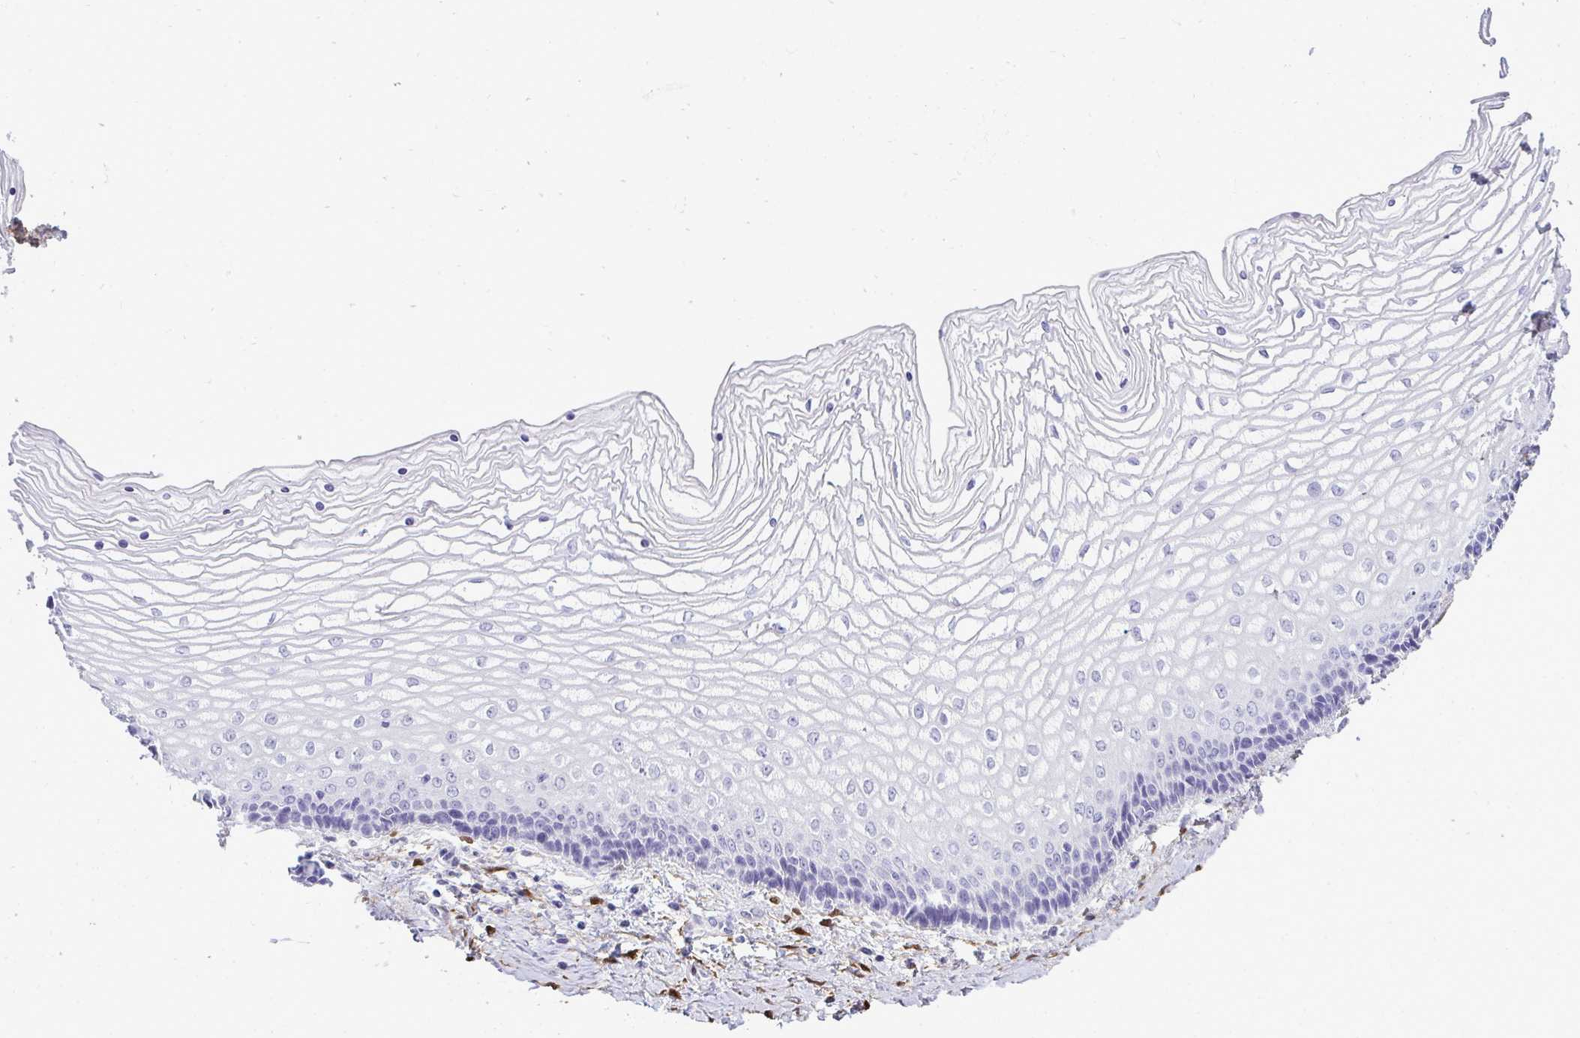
{"staining": {"intensity": "negative", "quantity": "none", "location": "none"}, "tissue": "vagina", "cell_type": "Squamous epithelial cells", "image_type": "normal", "snomed": [{"axis": "morphology", "description": "Normal tissue, NOS"}, {"axis": "topography", "description": "Vagina"}], "caption": "This is a image of immunohistochemistry staining of benign vagina, which shows no expression in squamous epithelial cells. (DAB (3,3'-diaminobenzidine) immunohistochemistry with hematoxylin counter stain).", "gene": "HSPB6", "patient": {"sex": "female", "age": 45}}